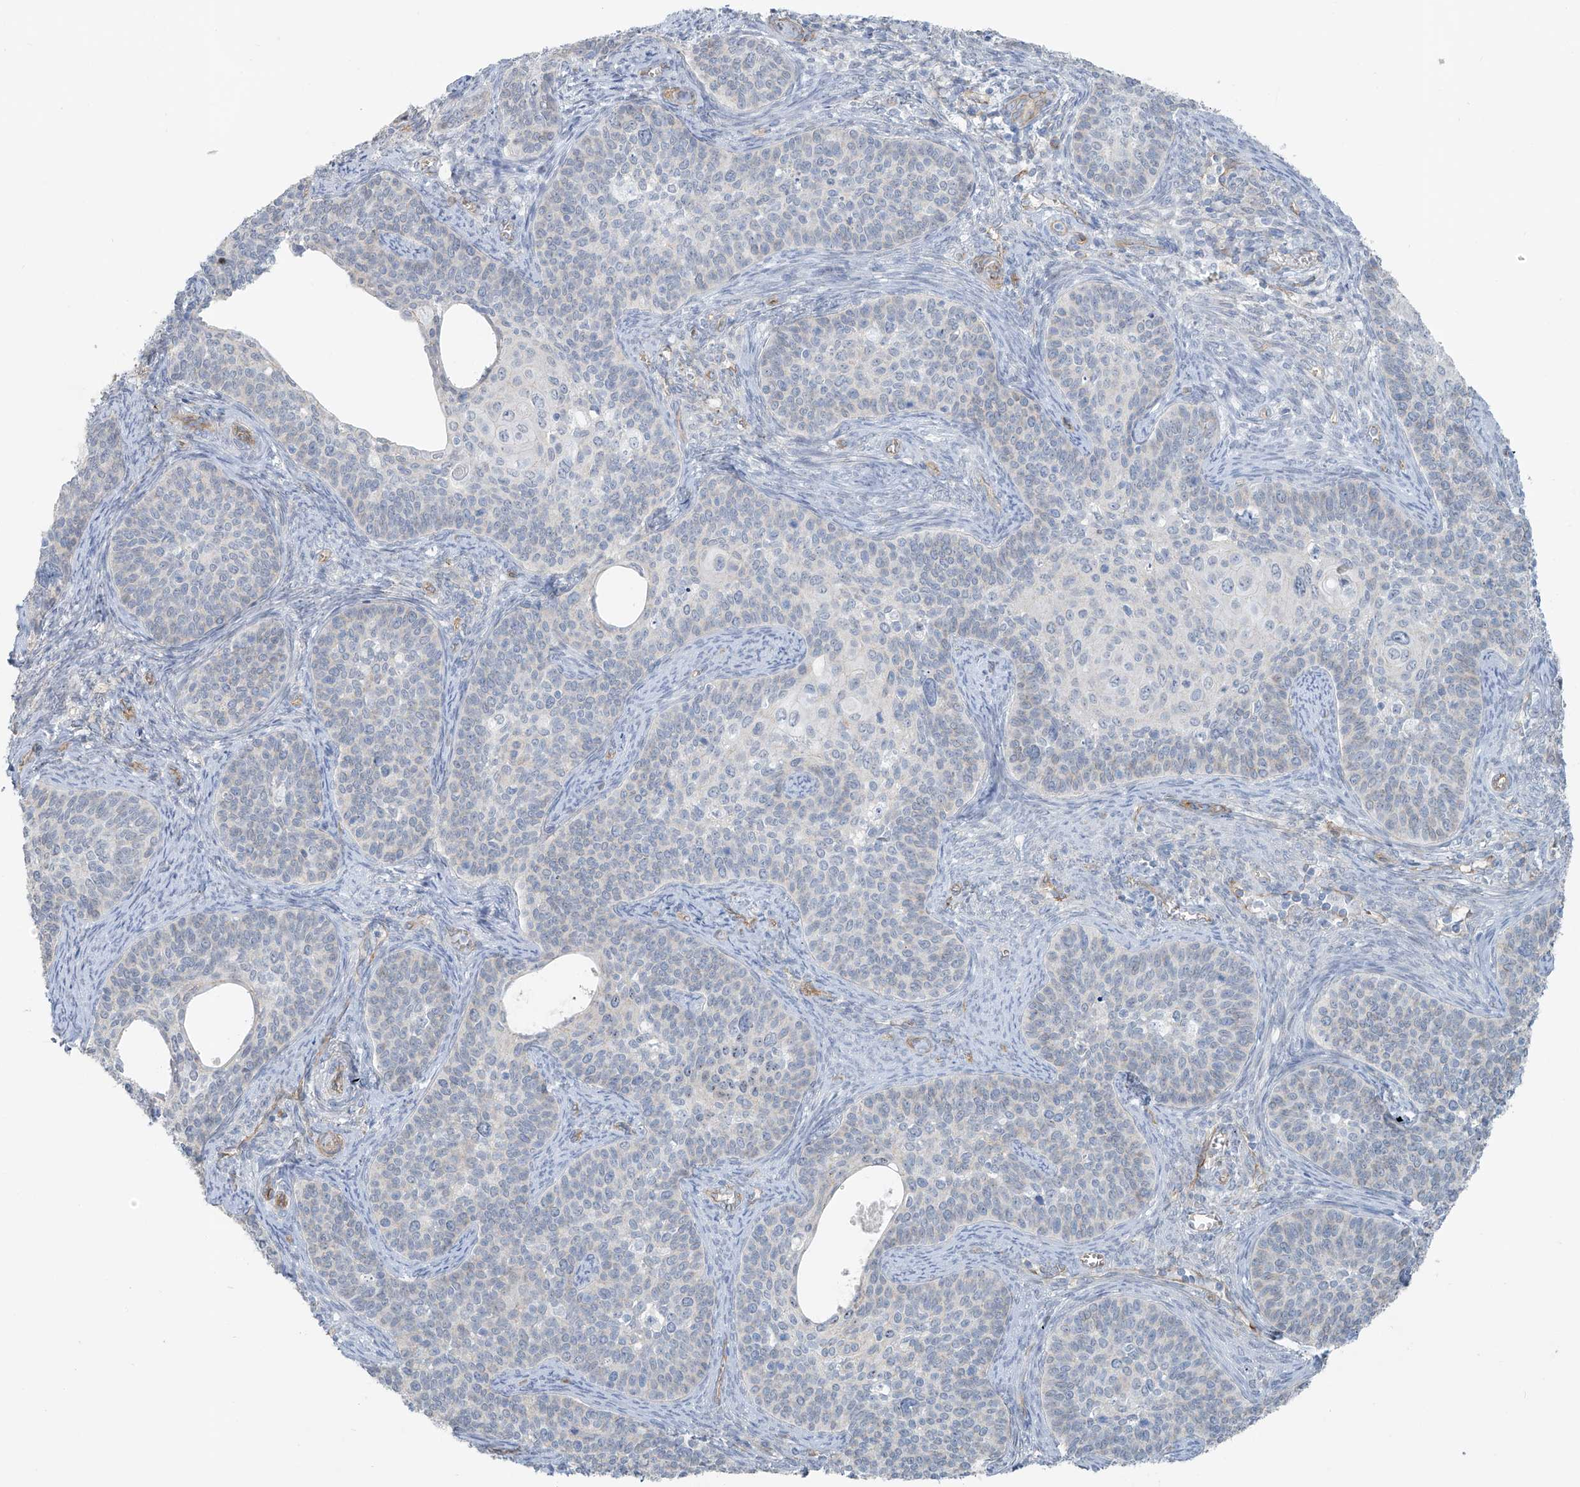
{"staining": {"intensity": "negative", "quantity": "none", "location": "none"}, "tissue": "cervical cancer", "cell_type": "Tumor cells", "image_type": "cancer", "snomed": [{"axis": "morphology", "description": "Squamous cell carcinoma, NOS"}, {"axis": "topography", "description": "Cervix"}], "caption": "Micrograph shows no significant protein positivity in tumor cells of cervical cancer (squamous cell carcinoma).", "gene": "TUBE1", "patient": {"sex": "female", "age": 33}}